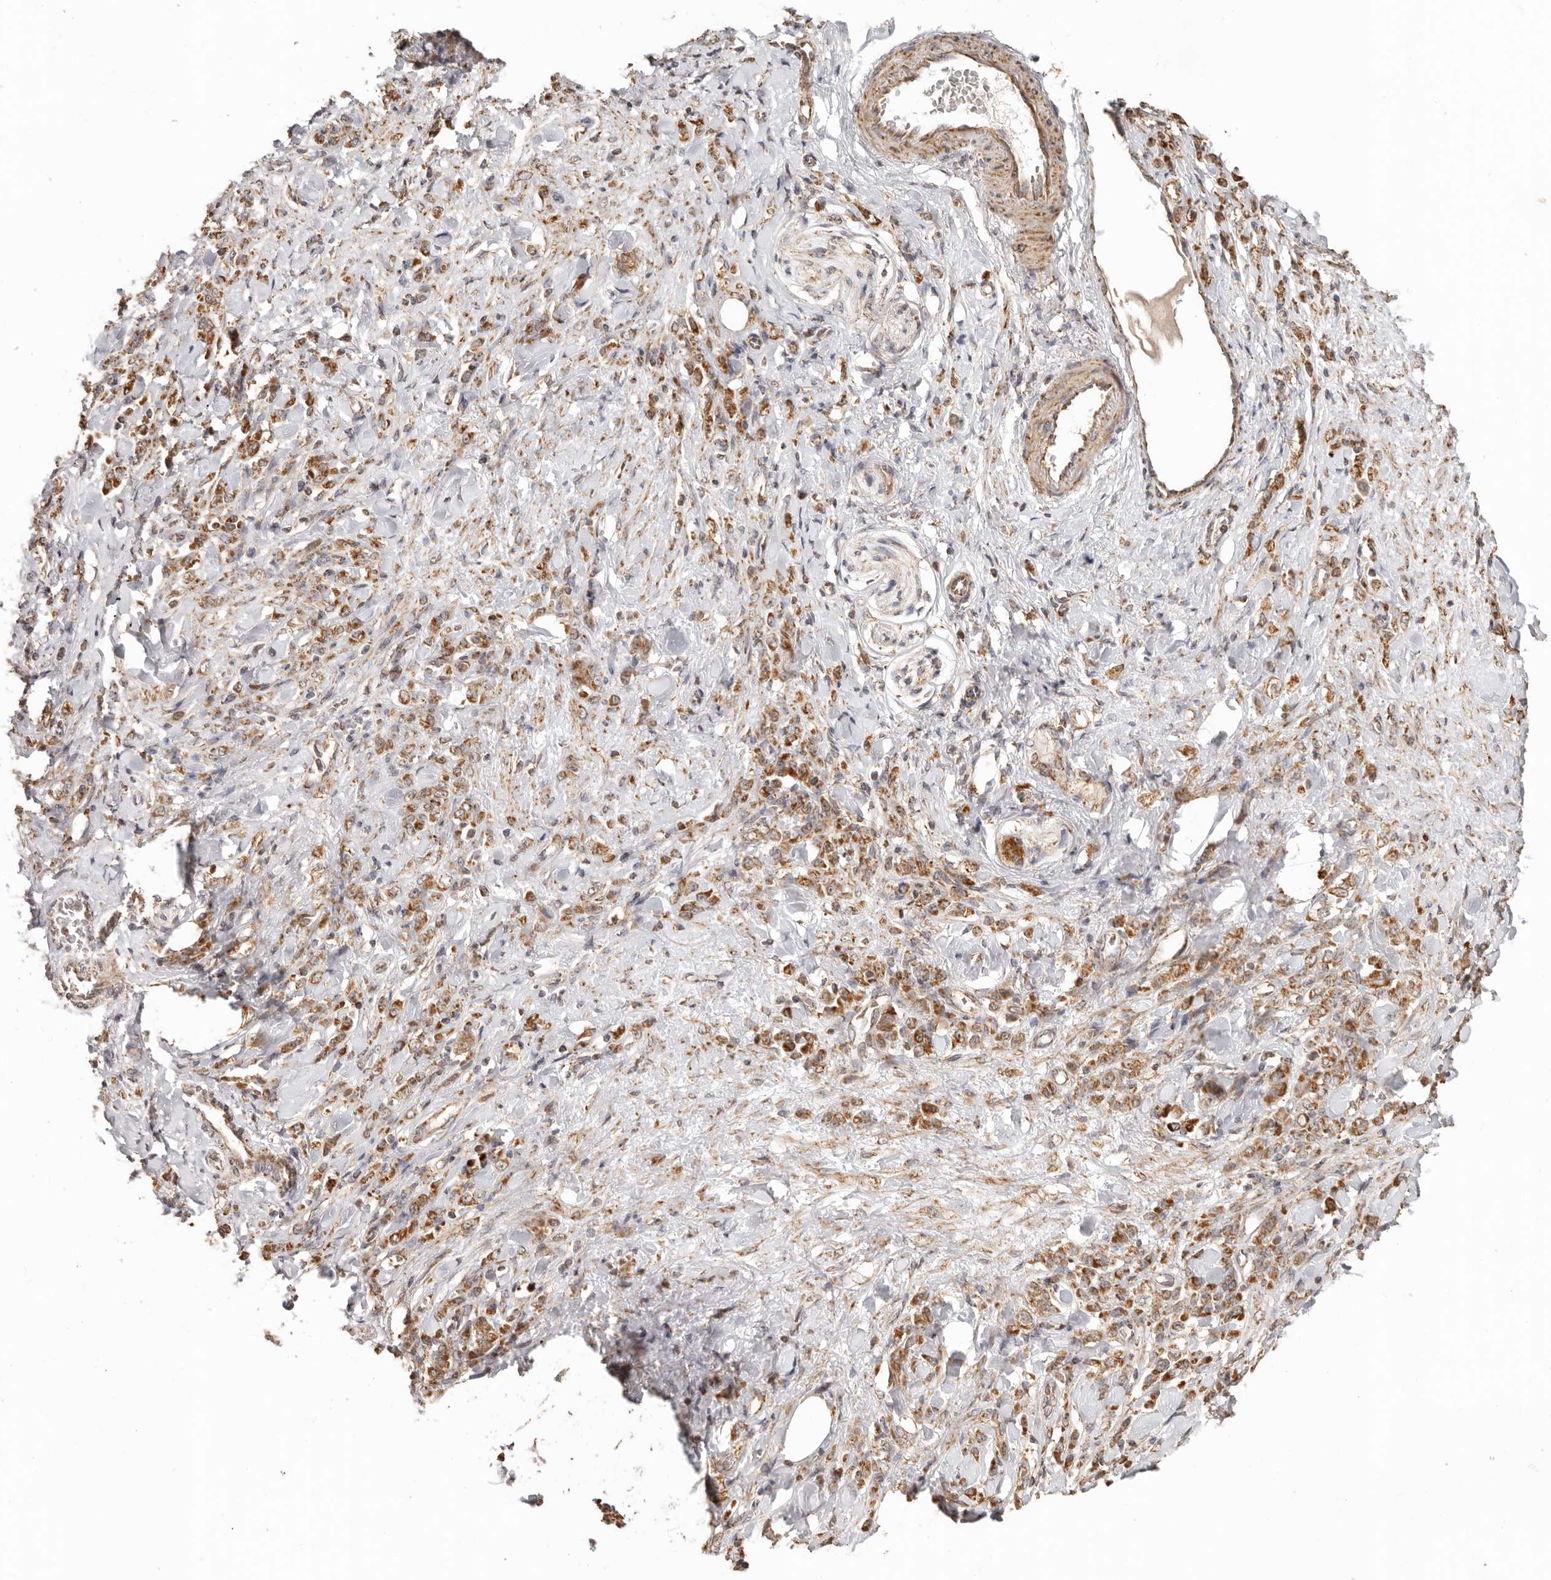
{"staining": {"intensity": "moderate", "quantity": ">75%", "location": "cytoplasmic/membranous"}, "tissue": "stomach cancer", "cell_type": "Tumor cells", "image_type": "cancer", "snomed": [{"axis": "morphology", "description": "Normal tissue, NOS"}, {"axis": "morphology", "description": "Adenocarcinoma, NOS"}, {"axis": "topography", "description": "Stomach"}], "caption": "Brown immunohistochemical staining in human stomach adenocarcinoma exhibits moderate cytoplasmic/membranous positivity in about >75% of tumor cells.", "gene": "NDUFB11", "patient": {"sex": "male", "age": 82}}